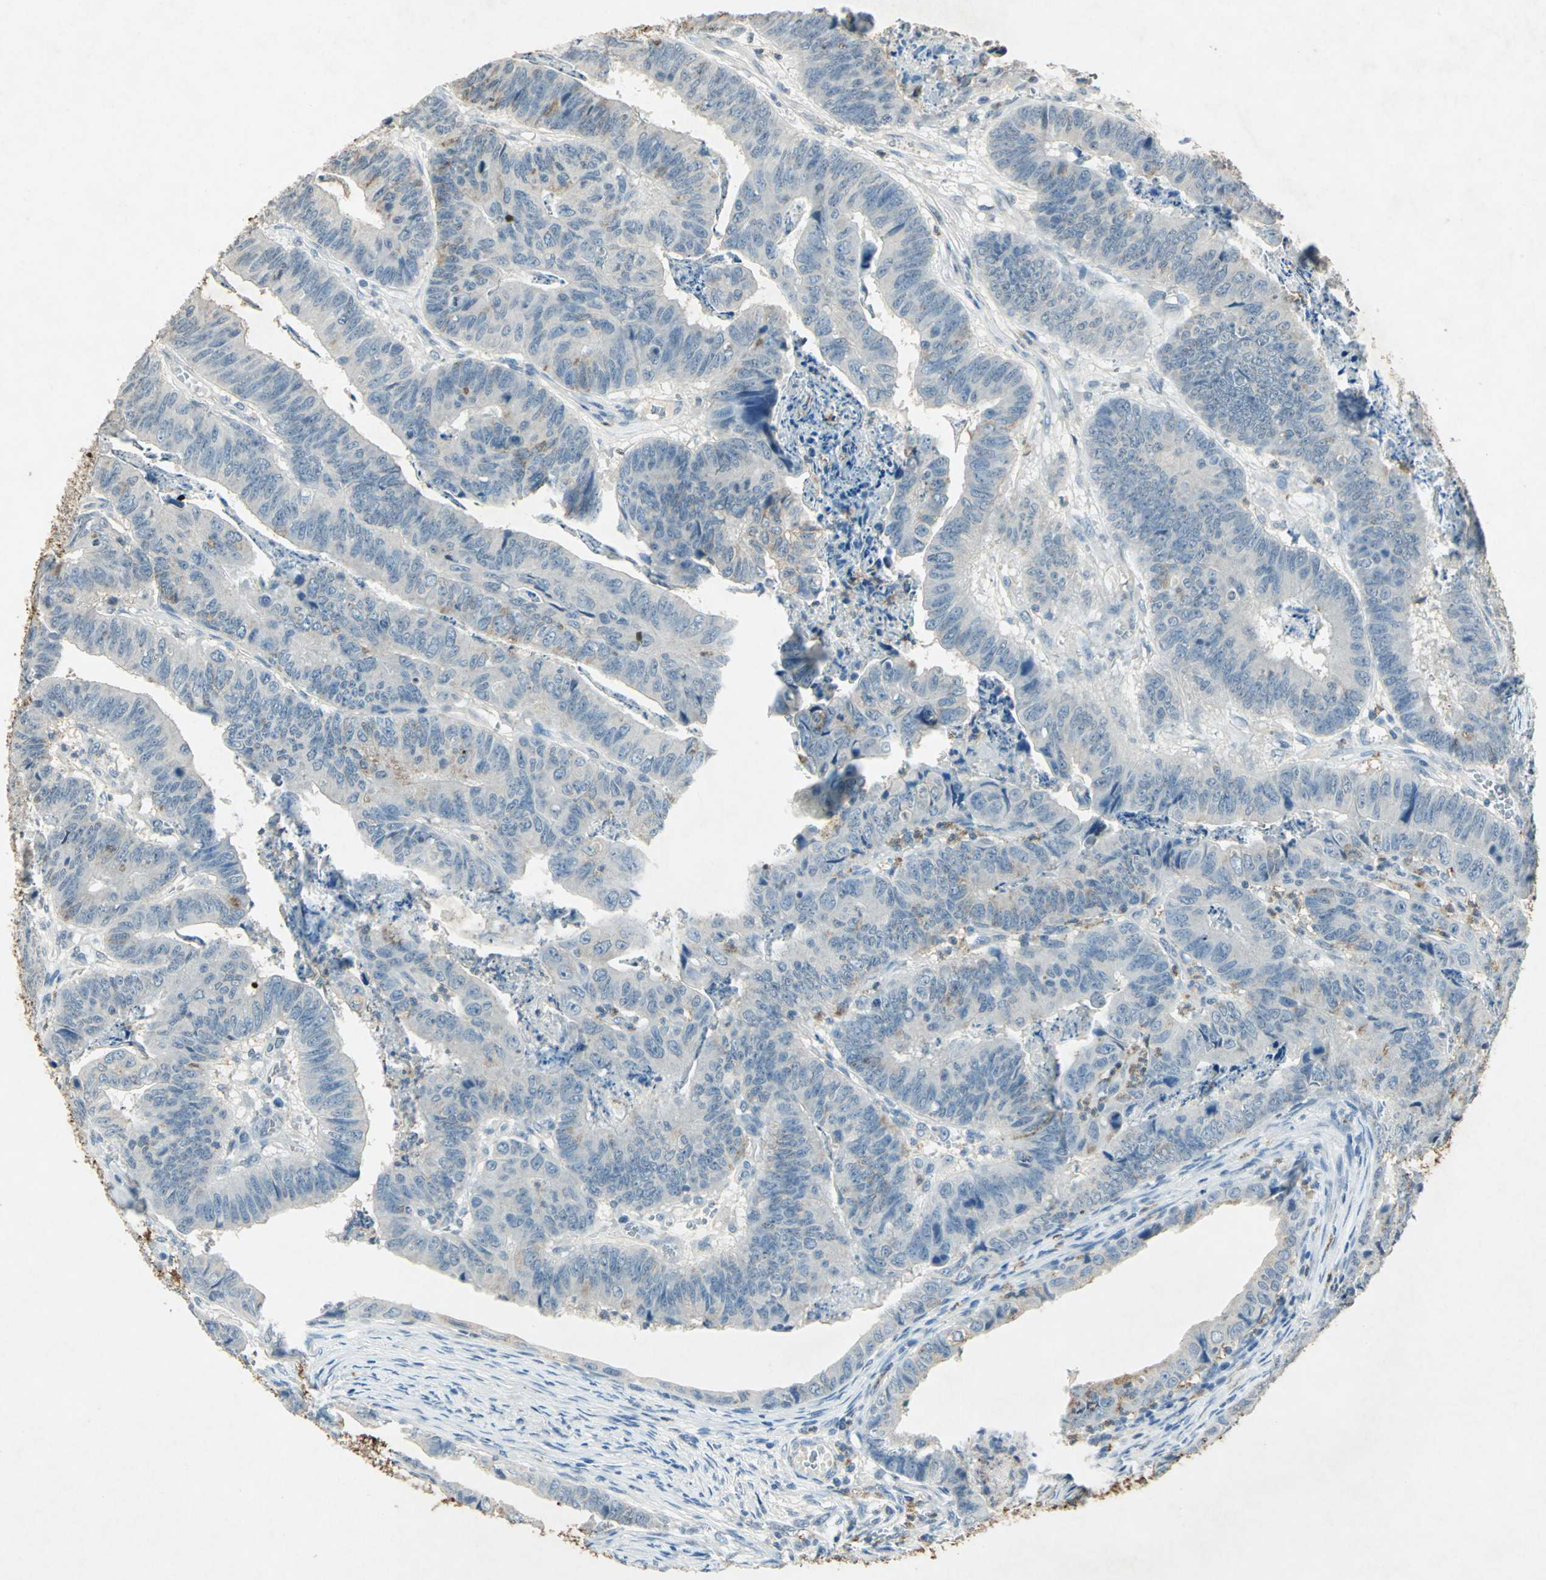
{"staining": {"intensity": "negative", "quantity": "none", "location": "none"}, "tissue": "stomach cancer", "cell_type": "Tumor cells", "image_type": "cancer", "snomed": [{"axis": "morphology", "description": "Adenocarcinoma, NOS"}, {"axis": "topography", "description": "Stomach, lower"}], "caption": "Immunohistochemical staining of human stomach adenocarcinoma demonstrates no significant staining in tumor cells.", "gene": "CAMK2B", "patient": {"sex": "male", "age": 77}}